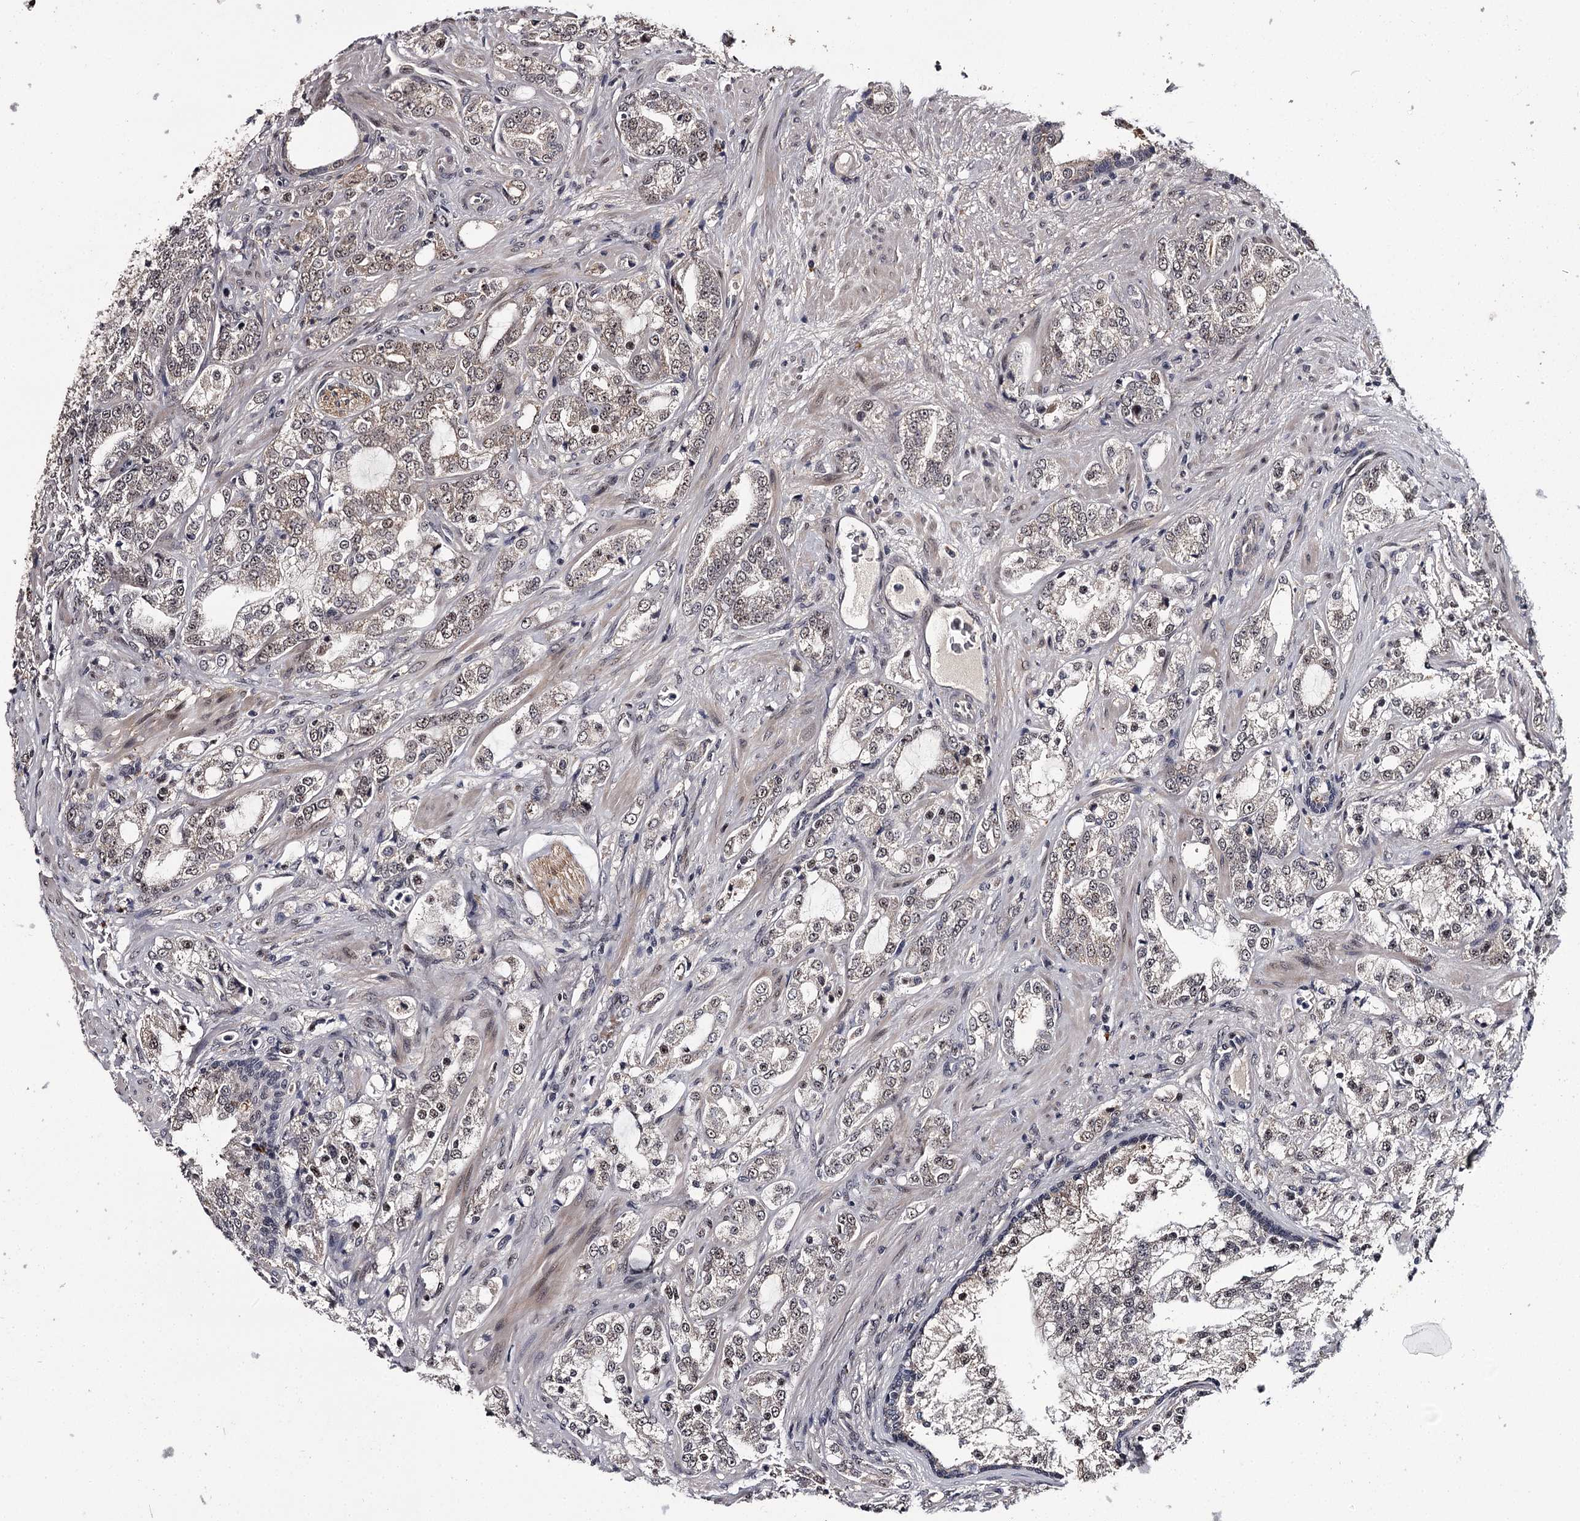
{"staining": {"intensity": "weak", "quantity": "<25%", "location": "nuclear"}, "tissue": "prostate cancer", "cell_type": "Tumor cells", "image_type": "cancer", "snomed": [{"axis": "morphology", "description": "Adenocarcinoma, High grade"}, {"axis": "topography", "description": "Prostate"}], "caption": "This is an immunohistochemistry (IHC) histopathology image of human adenocarcinoma (high-grade) (prostate). There is no staining in tumor cells.", "gene": "RNF44", "patient": {"sex": "male", "age": 64}}